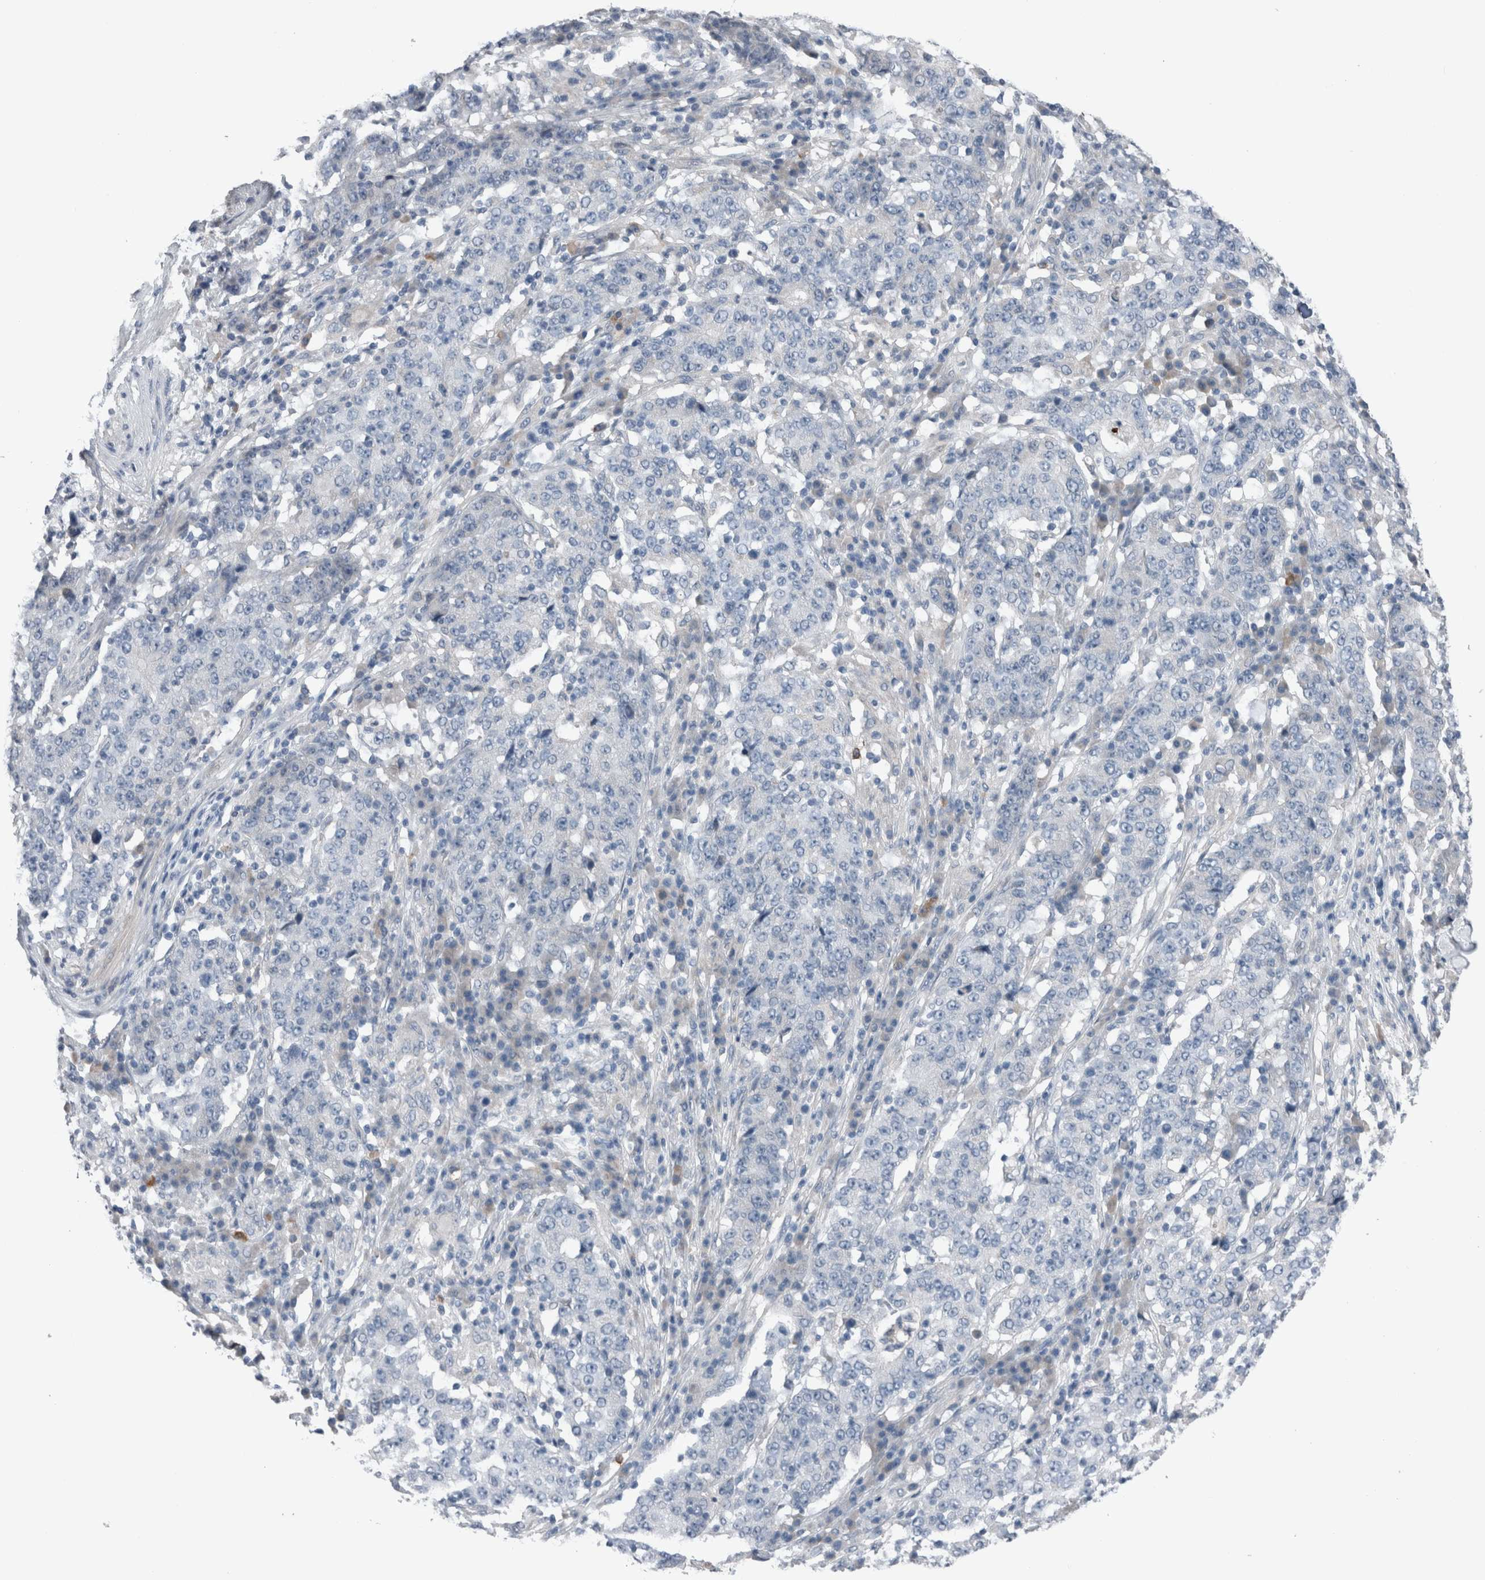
{"staining": {"intensity": "negative", "quantity": "none", "location": "none"}, "tissue": "stomach cancer", "cell_type": "Tumor cells", "image_type": "cancer", "snomed": [{"axis": "morphology", "description": "Adenocarcinoma, NOS"}, {"axis": "topography", "description": "Stomach"}], "caption": "This is an IHC image of stomach cancer. There is no positivity in tumor cells.", "gene": "CRNN", "patient": {"sex": "male", "age": 59}}